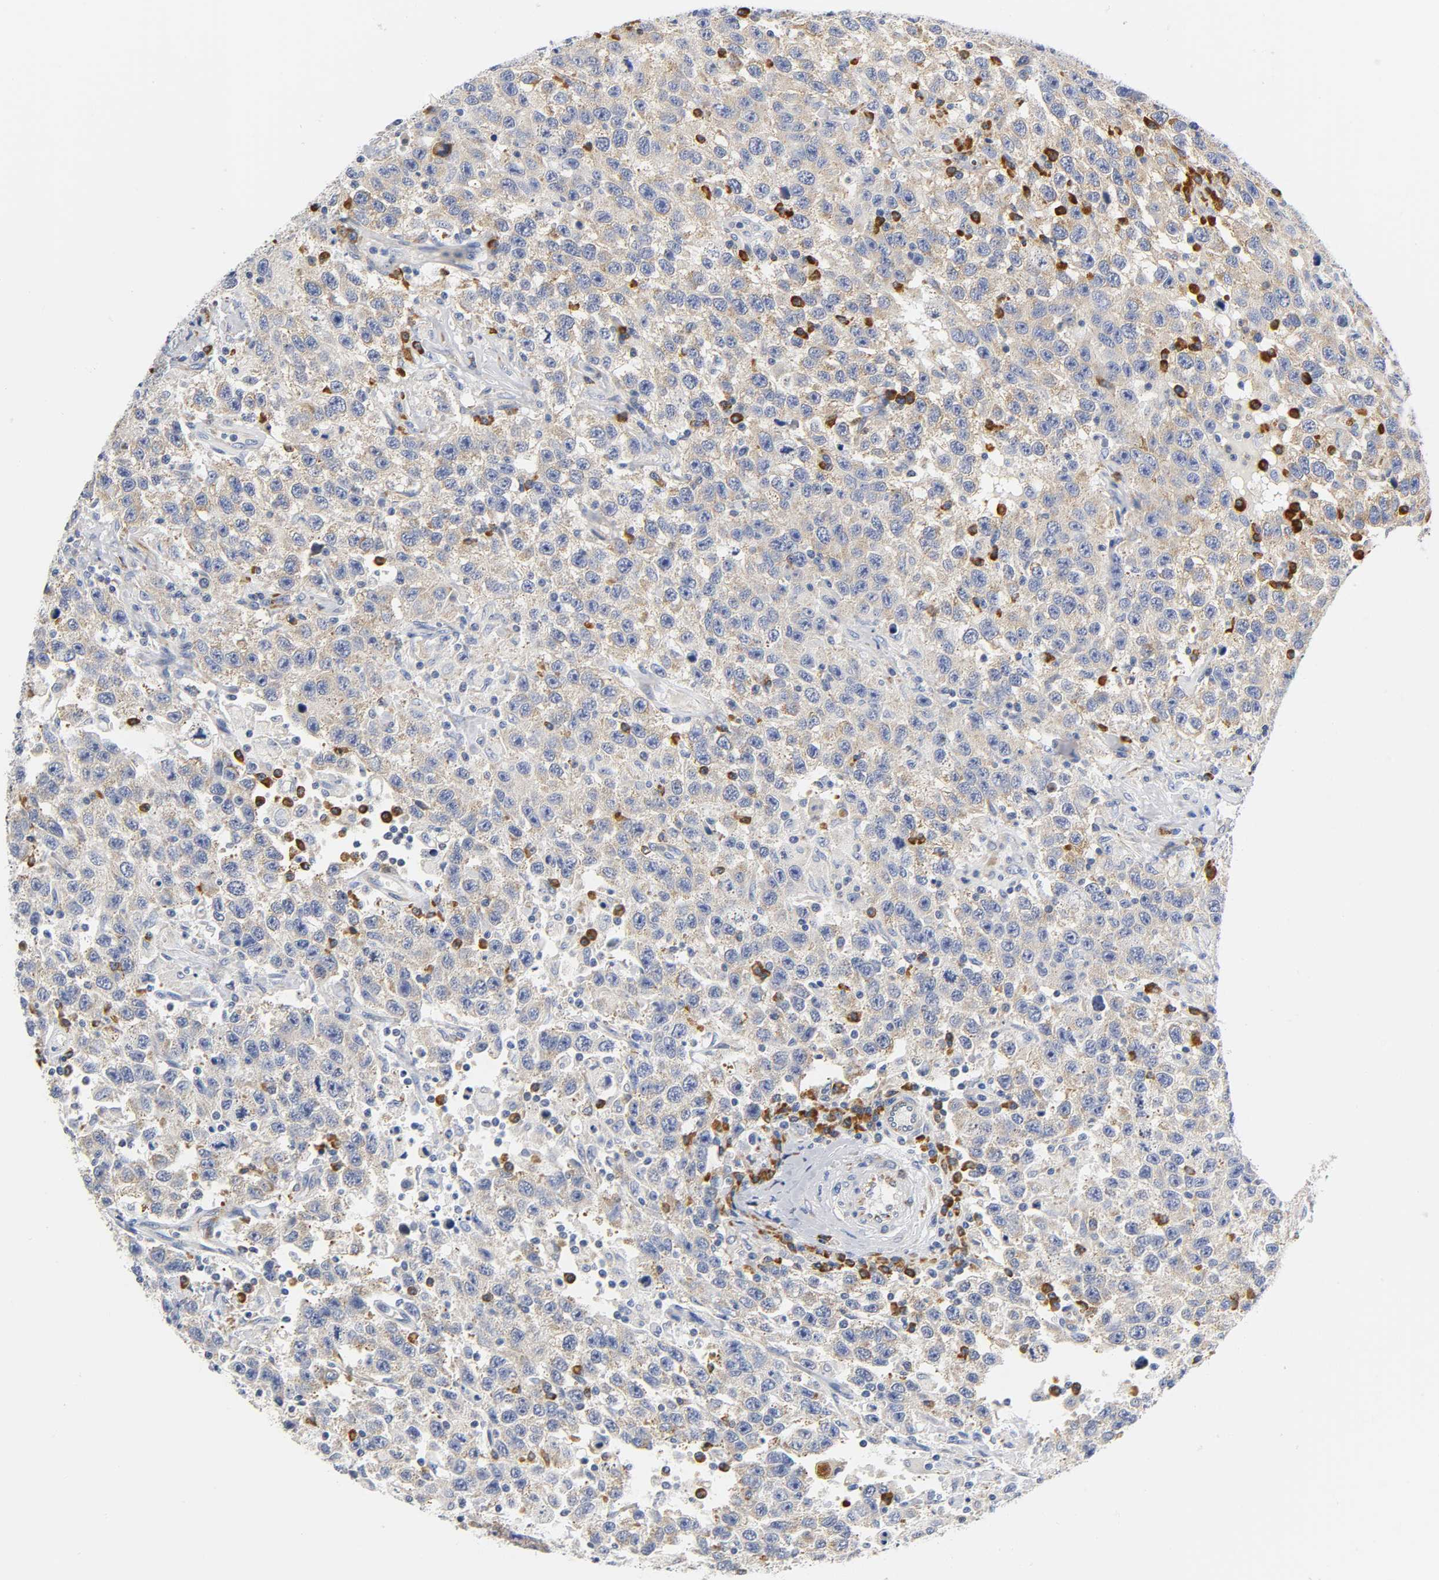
{"staining": {"intensity": "weak", "quantity": "25%-75%", "location": "cytoplasmic/membranous"}, "tissue": "testis cancer", "cell_type": "Tumor cells", "image_type": "cancer", "snomed": [{"axis": "morphology", "description": "Seminoma, NOS"}, {"axis": "topography", "description": "Testis"}], "caption": "Testis cancer stained for a protein (brown) shows weak cytoplasmic/membranous positive positivity in about 25%-75% of tumor cells.", "gene": "REL", "patient": {"sex": "male", "age": 41}}